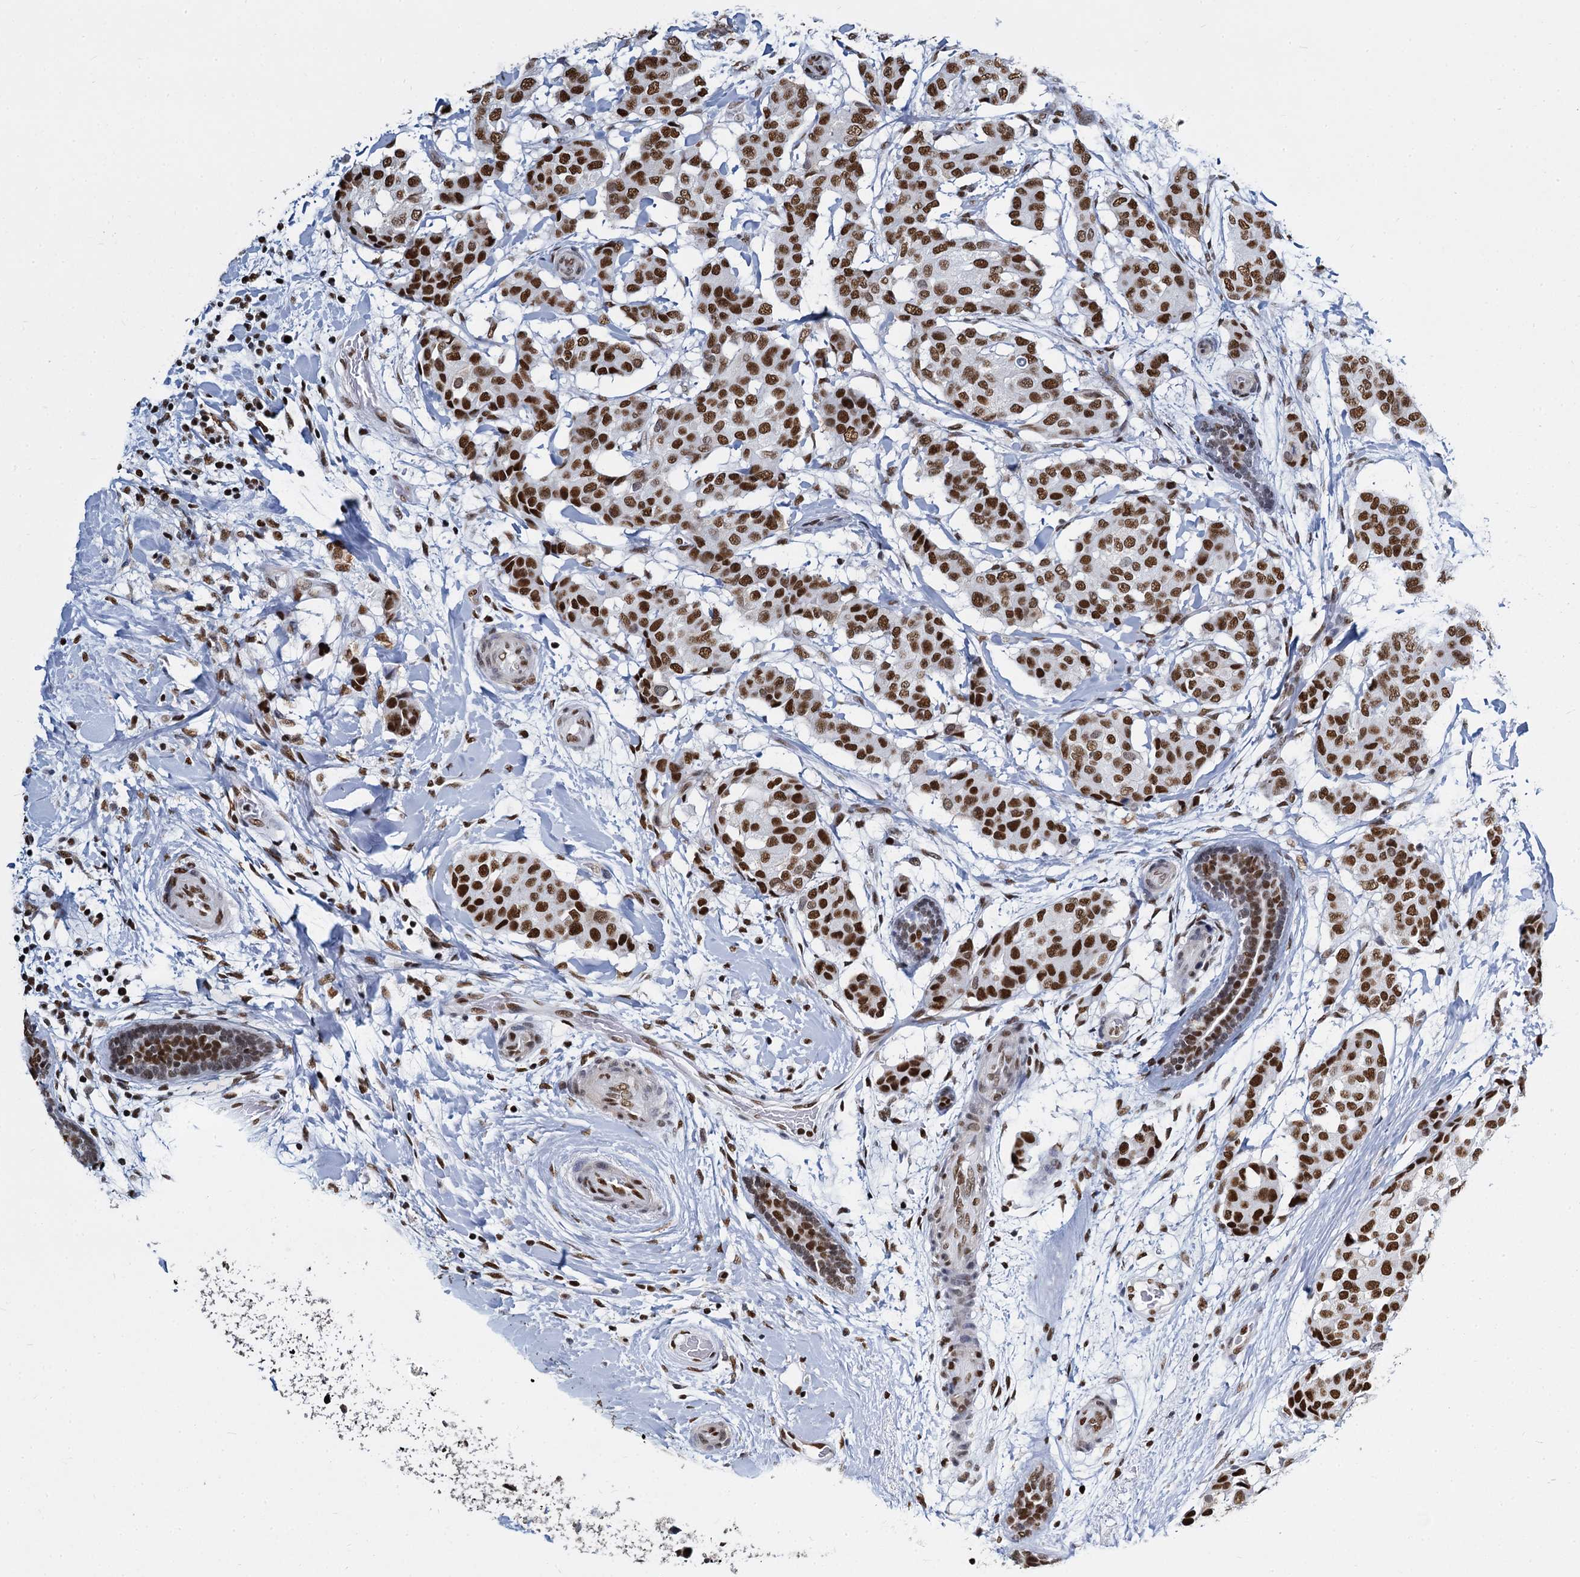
{"staining": {"intensity": "strong", "quantity": ">75%", "location": "nuclear"}, "tissue": "breast cancer", "cell_type": "Tumor cells", "image_type": "cancer", "snomed": [{"axis": "morphology", "description": "Duct carcinoma"}, {"axis": "topography", "description": "Breast"}], "caption": "Tumor cells reveal high levels of strong nuclear positivity in approximately >75% of cells in human breast cancer (infiltrating ductal carcinoma).", "gene": "DCPS", "patient": {"sex": "female", "age": 75}}